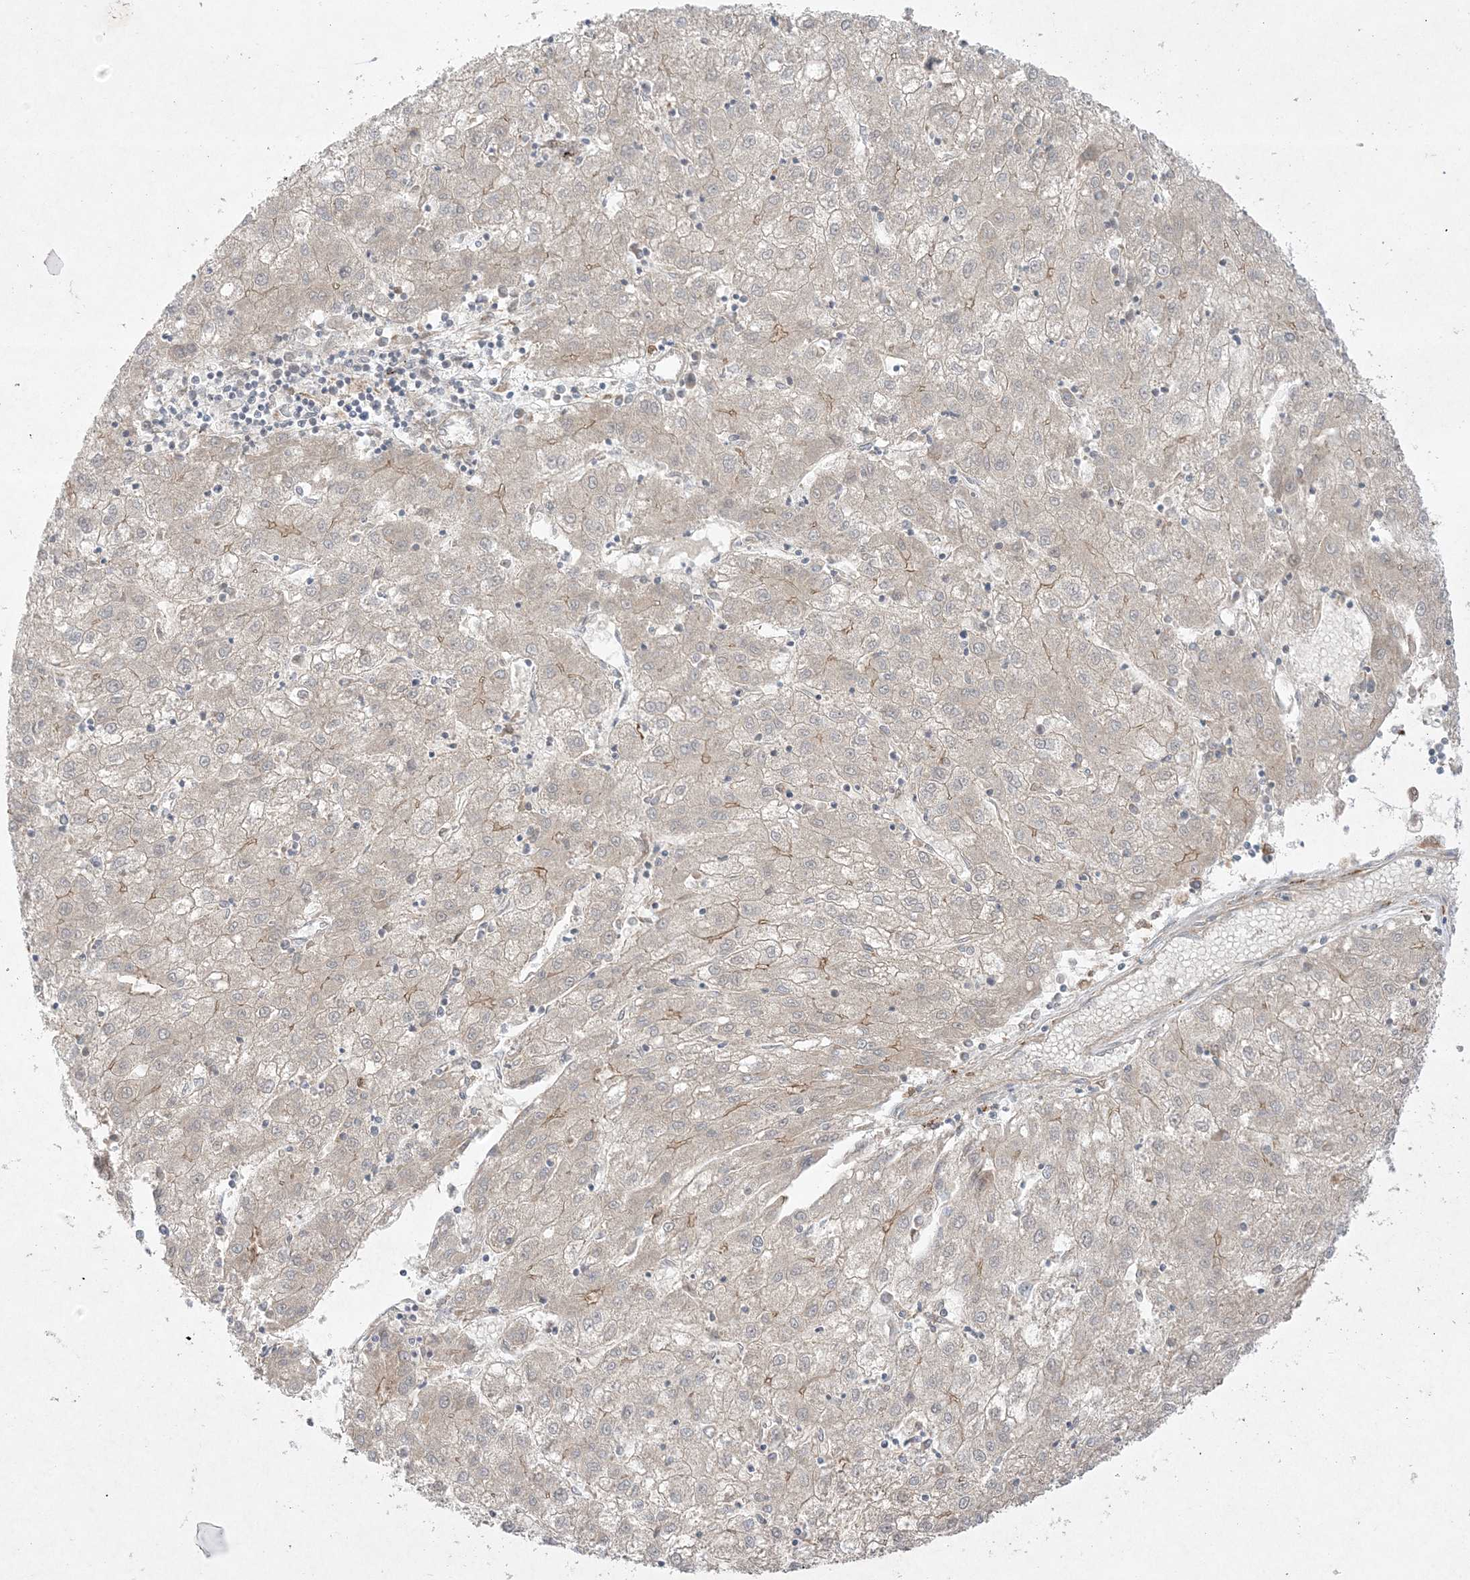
{"staining": {"intensity": "weak", "quantity": "<25%", "location": "cytoplasmic/membranous"}, "tissue": "liver cancer", "cell_type": "Tumor cells", "image_type": "cancer", "snomed": [{"axis": "morphology", "description": "Carcinoma, Hepatocellular, NOS"}, {"axis": "topography", "description": "Liver"}], "caption": "Liver cancer stained for a protein using immunohistochemistry (IHC) demonstrates no expression tumor cells.", "gene": "PTK6", "patient": {"sex": "male", "age": 72}}